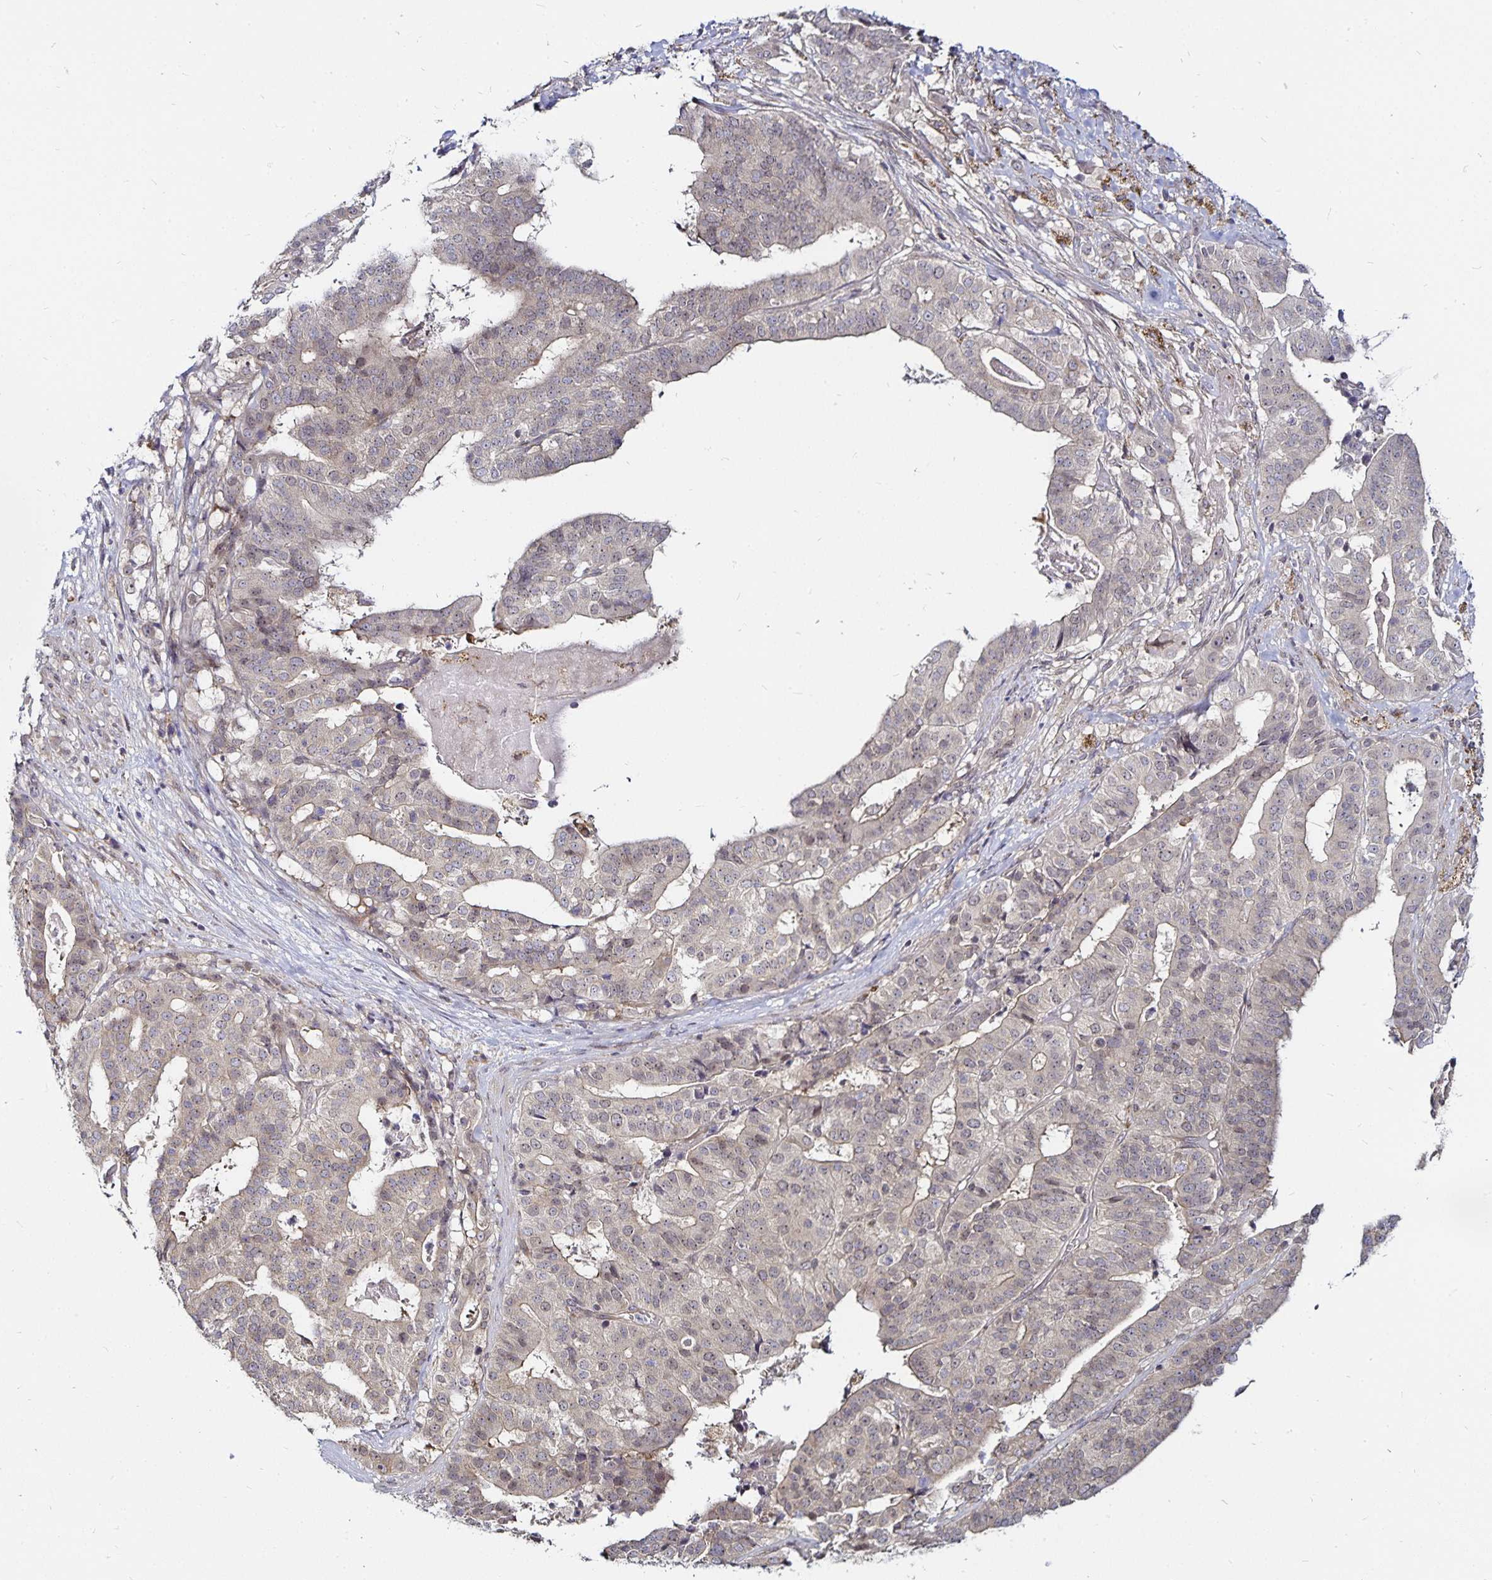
{"staining": {"intensity": "weak", "quantity": "<25%", "location": "cytoplasmic/membranous"}, "tissue": "stomach cancer", "cell_type": "Tumor cells", "image_type": "cancer", "snomed": [{"axis": "morphology", "description": "Adenocarcinoma, NOS"}, {"axis": "topography", "description": "Stomach"}], "caption": "Immunohistochemistry (IHC) micrograph of neoplastic tissue: human adenocarcinoma (stomach) stained with DAB (3,3'-diaminobenzidine) exhibits no significant protein positivity in tumor cells.", "gene": "CYP27A1", "patient": {"sex": "male", "age": 48}}